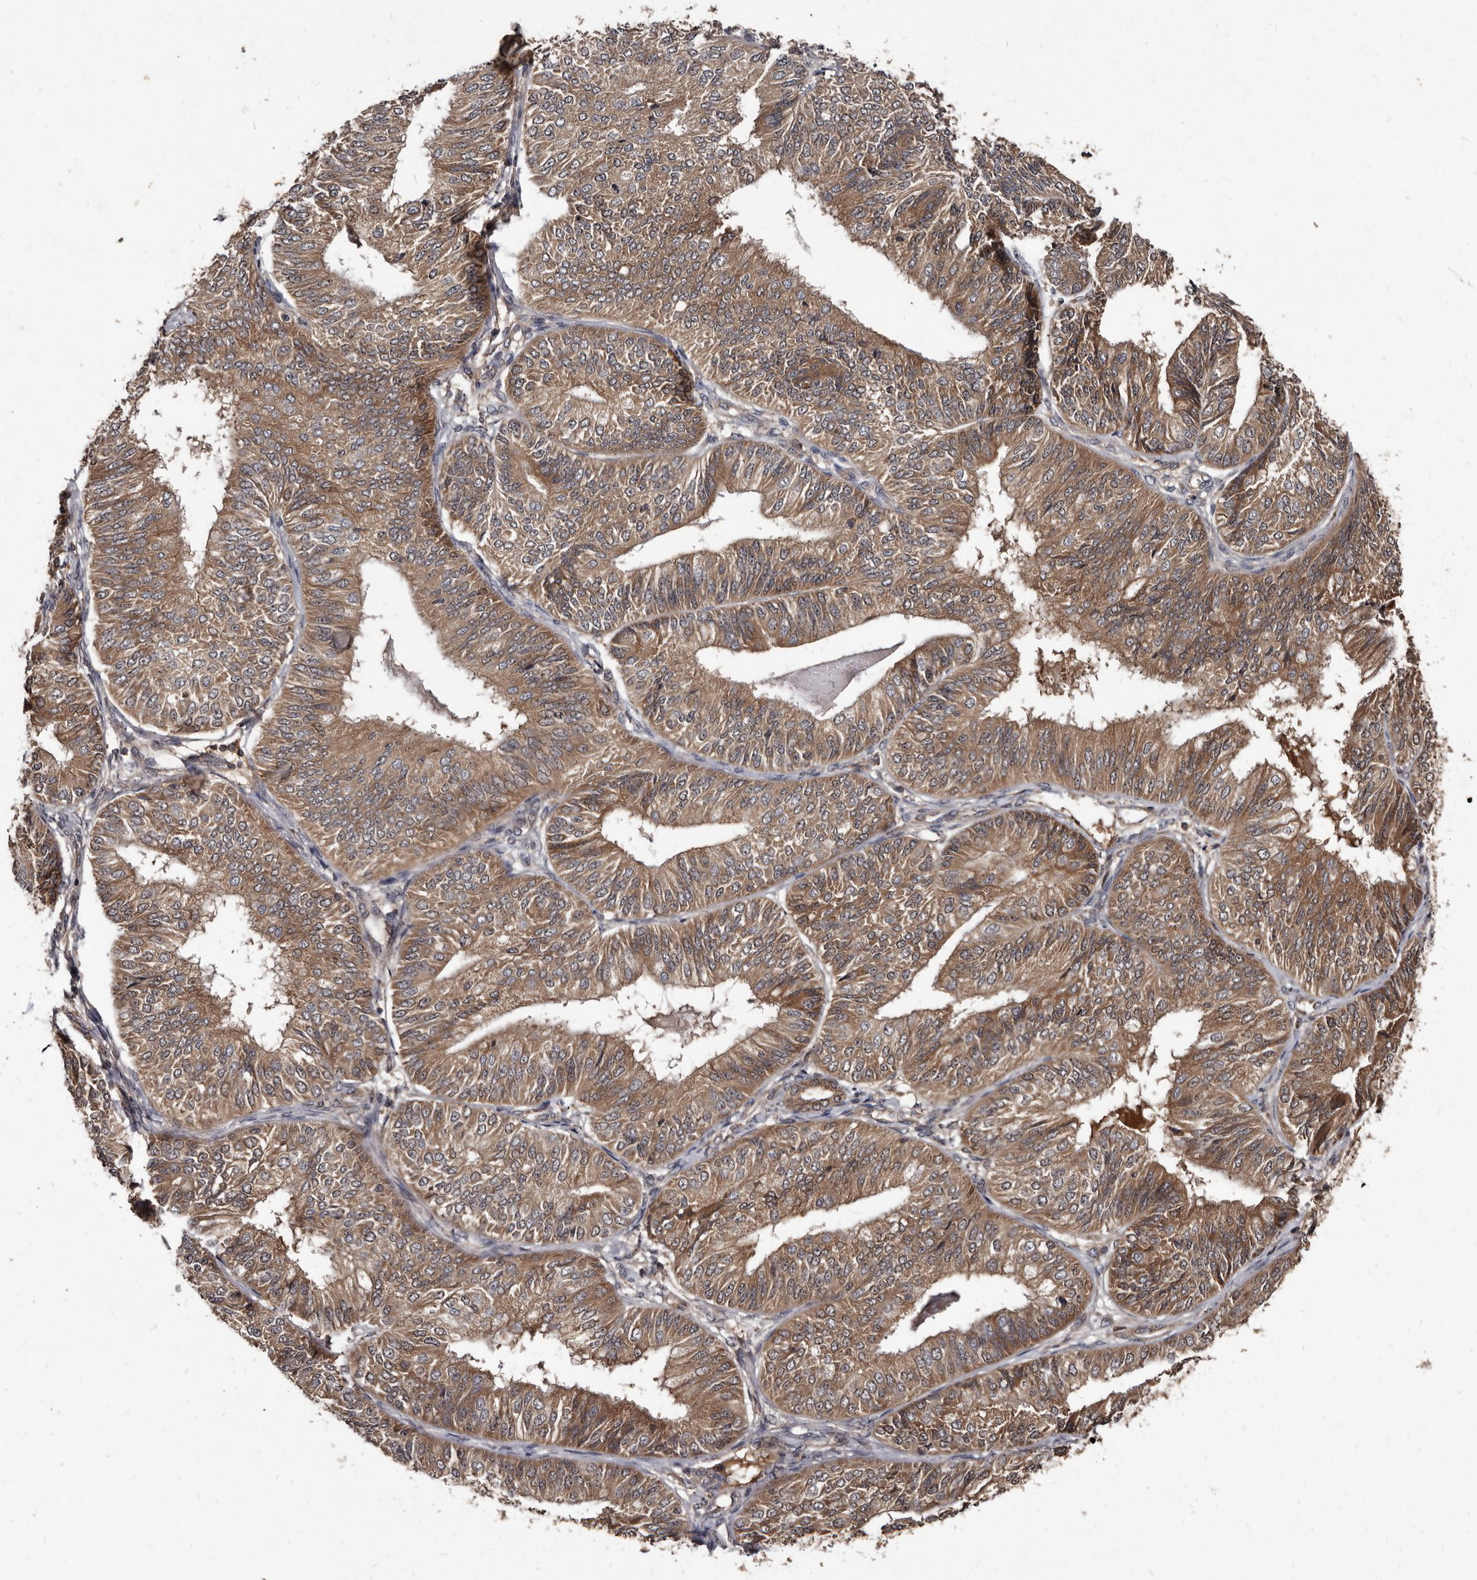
{"staining": {"intensity": "moderate", "quantity": ">75%", "location": "cytoplasmic/membranous"}, "tissue": "endometrial cancer", "cell_type": "Tumor cells", "image_type": "cancer", "snomed": [{"axis": "morphology", "description": "Adenocarcinoma, NOS"}, {"axis": "topography", "description": "Endometrium"}], "caption": "Tumor cells demonstrate medium levels of moderate cytoplasmic/membranous positivity in approximately >75% of cells in endometrial adenocarcinoma. The protein is shown in brown color, while the nuclei are stained blue.", "gene": "PMVK", "patient": {"sex": "female", "age": 58}}